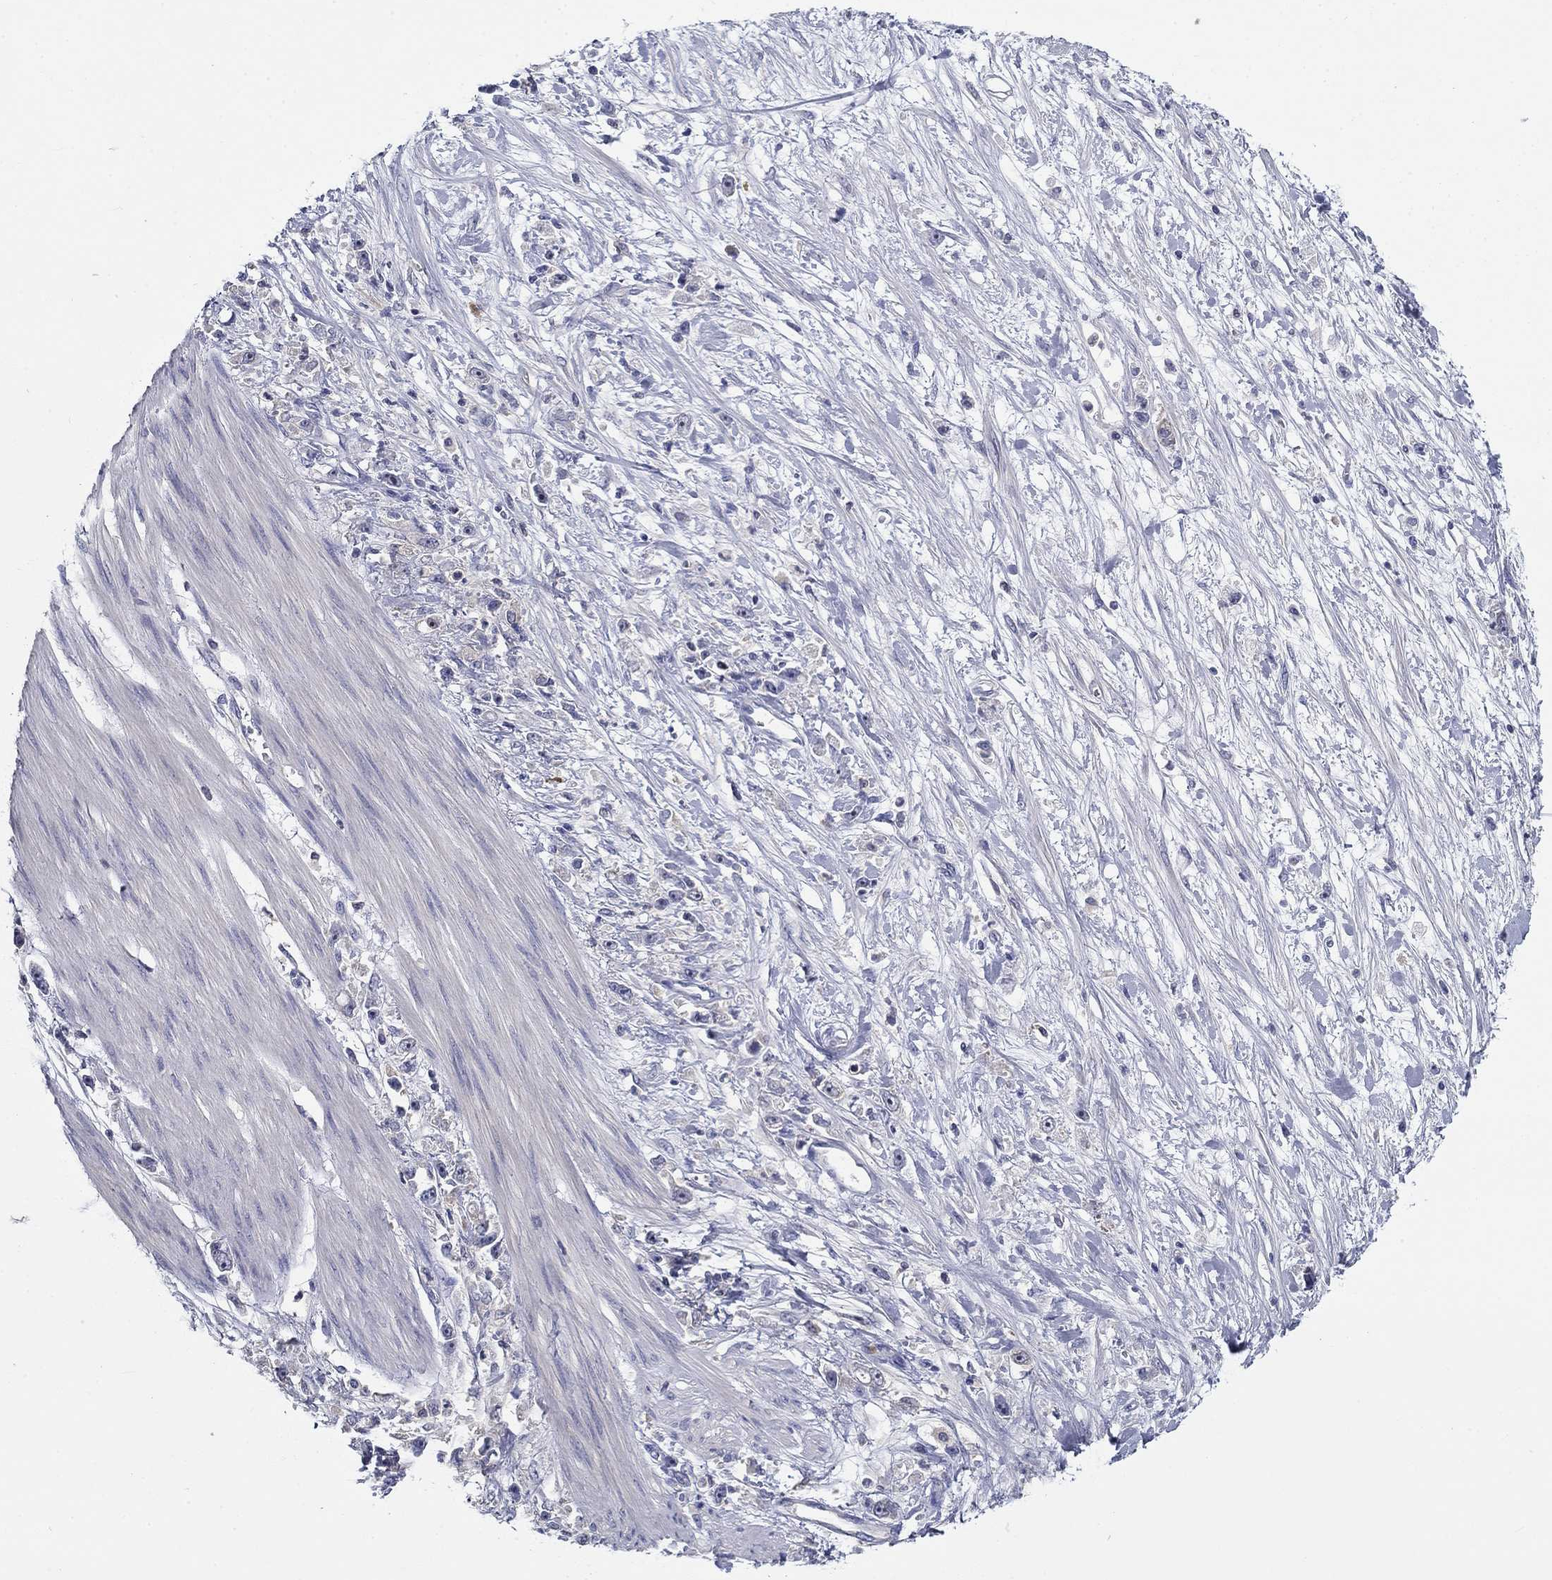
{"staining": {"intensity": "negative", "quantity": "none", "location": "none"}, "tissue": "stomach cancer", "cell_type": "Tumor cells", "image_type": "cancer", "snomed": [{"axis": "morphology", "description": "Adenocarcinoma, NOS"}, {"axis": "topography", "description": "Stomach"}], "caption": "There is no significant expression in tumor cells of stomach cancer.", "gene": "POU2F2", "patient": {"sex": "female", "age": 59}}